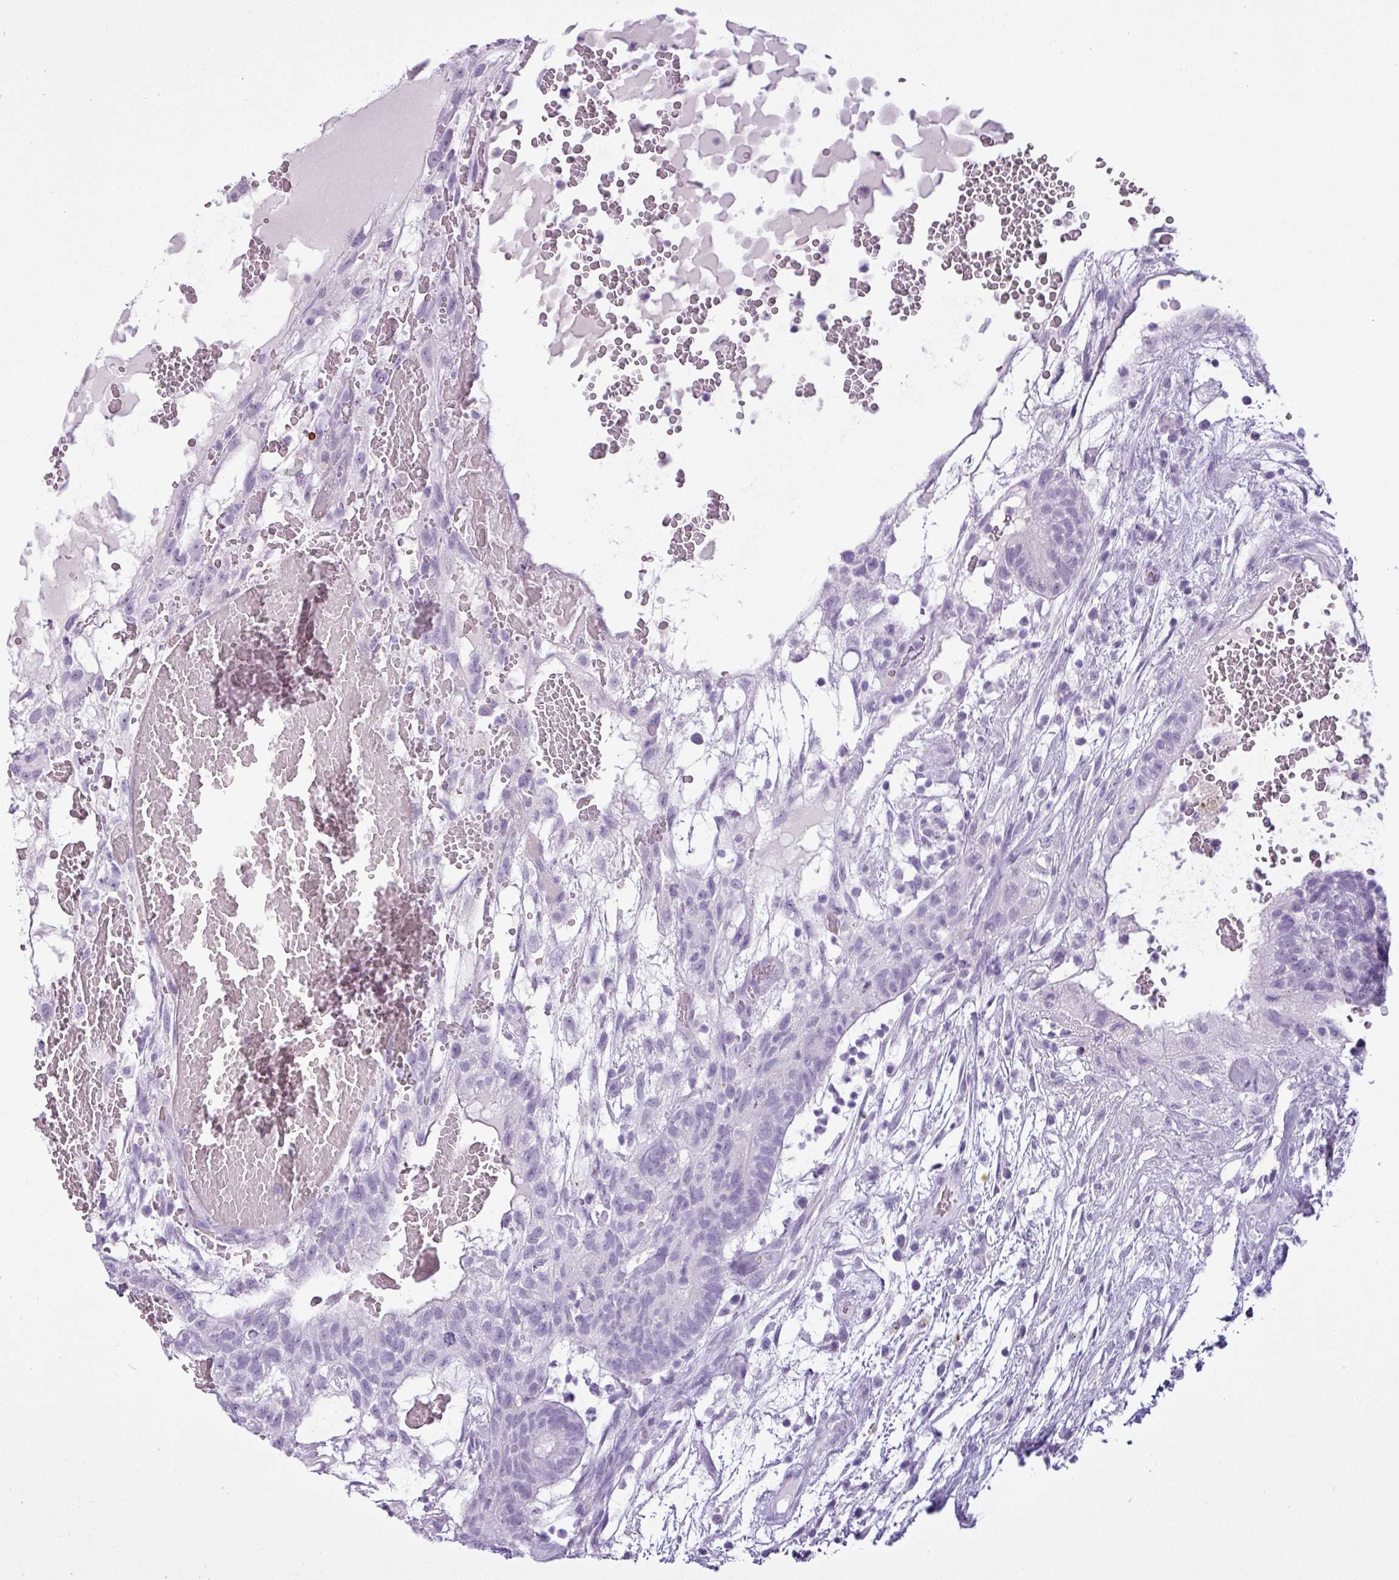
{"staining": {"intensity": "negative", "quantity": "none", "location": "none"}, "tissue": "testis cancer", "cell_type": "Tumor cells", "image_type": "cancer", "snomed": [{"axis": "morphology", "description": "Normal tissue, NOS"}, {"axis": "morphology", "description": "Carcinoma, Embryonal, NOS"}, {"axis": "topography", "description": "Testis"}], "caption": "This micrograph is of testis cancer (embryonal carcinoma) stained with immunohistochemistry (IHC) to label a protein in brown with the nuclei are counter-stained blue. There is no expression in tumor cells.", "gene": "CDH16", "patient": {"sex": "male", "age": 32}}